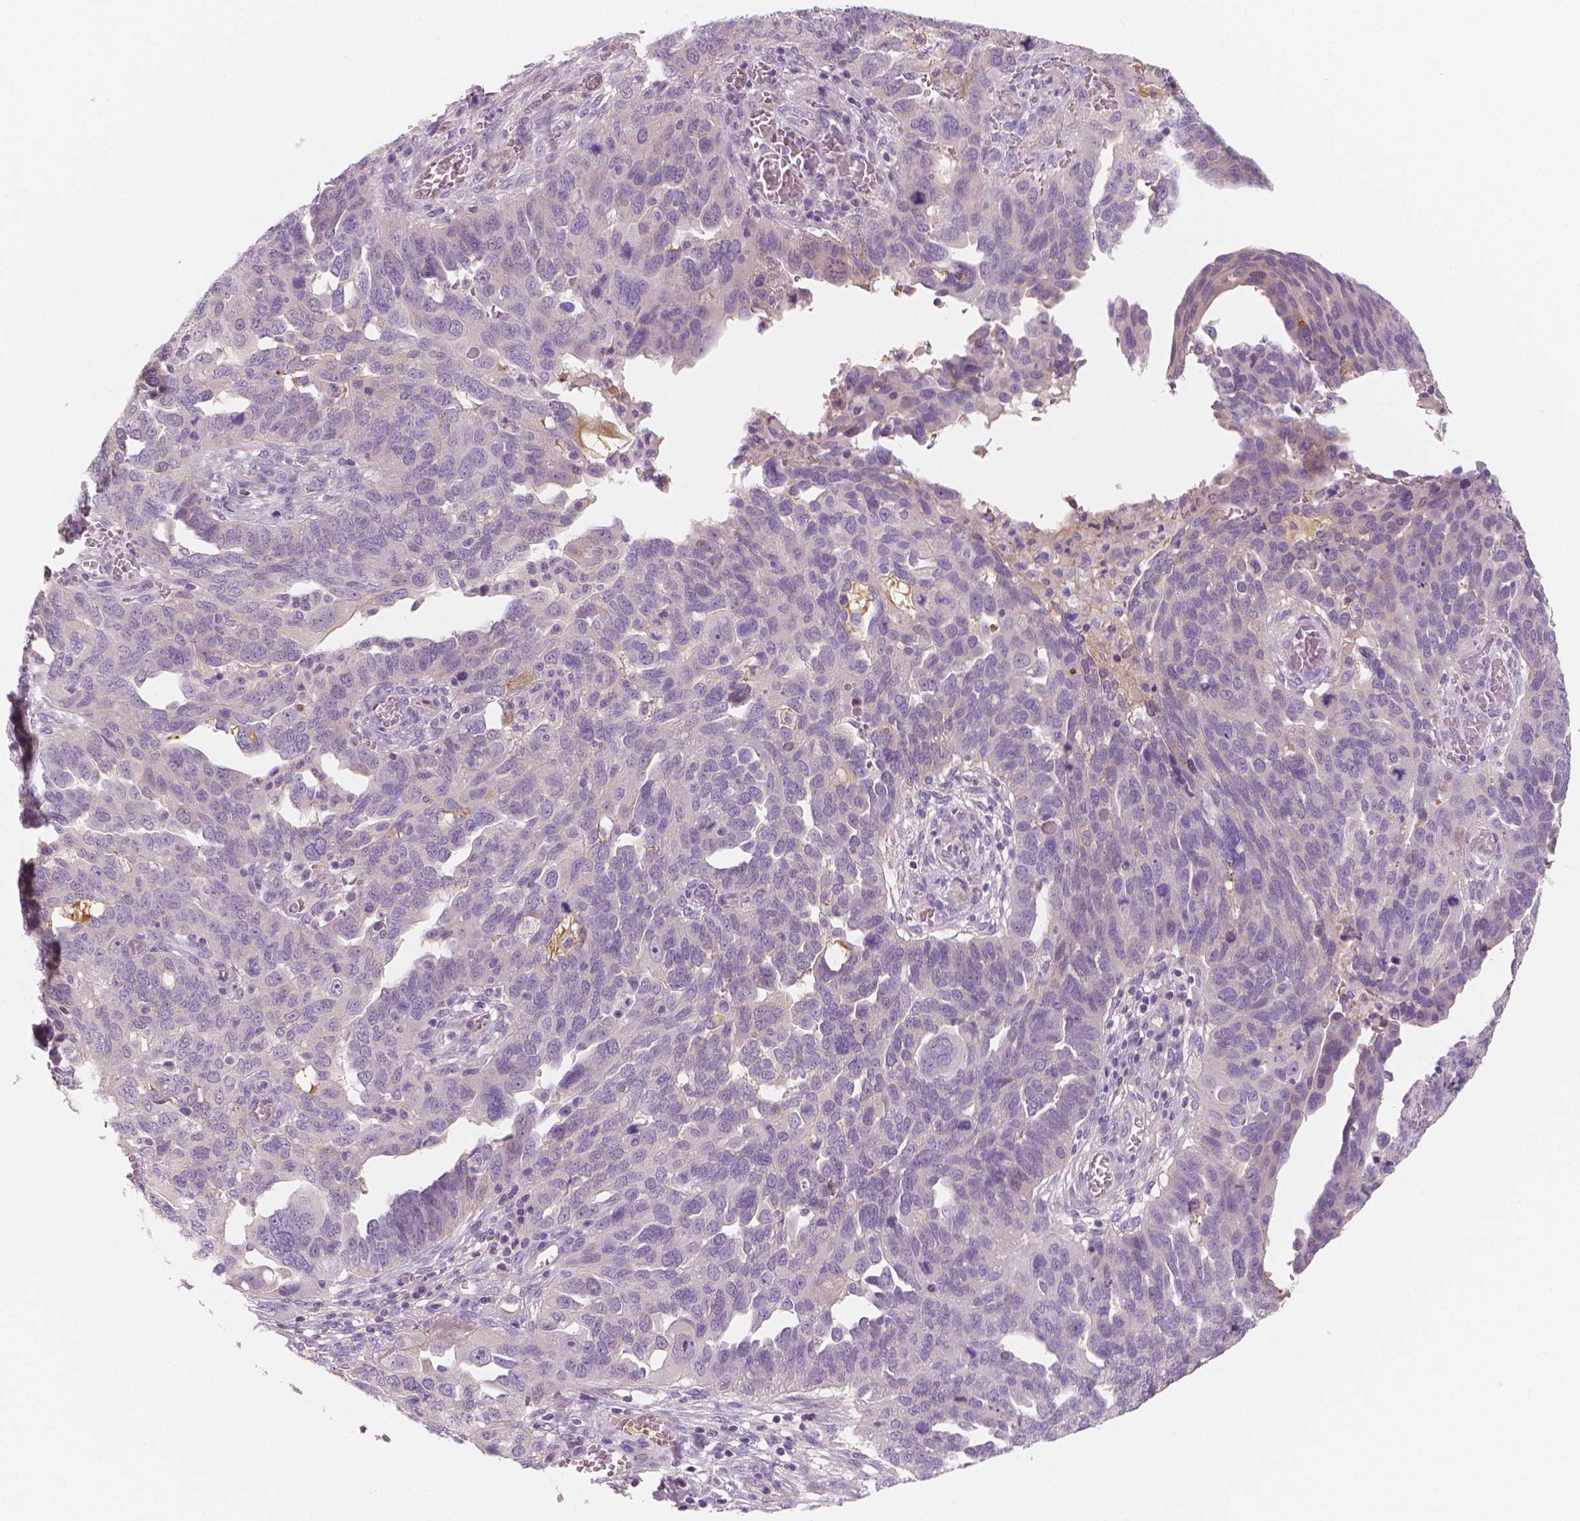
{"staining": {"intensity": "negative", "quantity": "none", "location": "none"}, "tissue": "ovarian cancer", "cell_type": "Tumor cells", "image_type": "cancer", "snomed": [{"axis": "morphology", "description": "Carcinoma, endometroid"}, {"axis": "topography", "description": "Soft tissue"}, {"axis": "topography", "description": "Ovary"}], "caption": "Image shows no protein expression in tumor cells of endometroid carcinoma (ovarian) tissue.", "gene": "APOA4", "patient": {"sex": "female", "age": 52}}